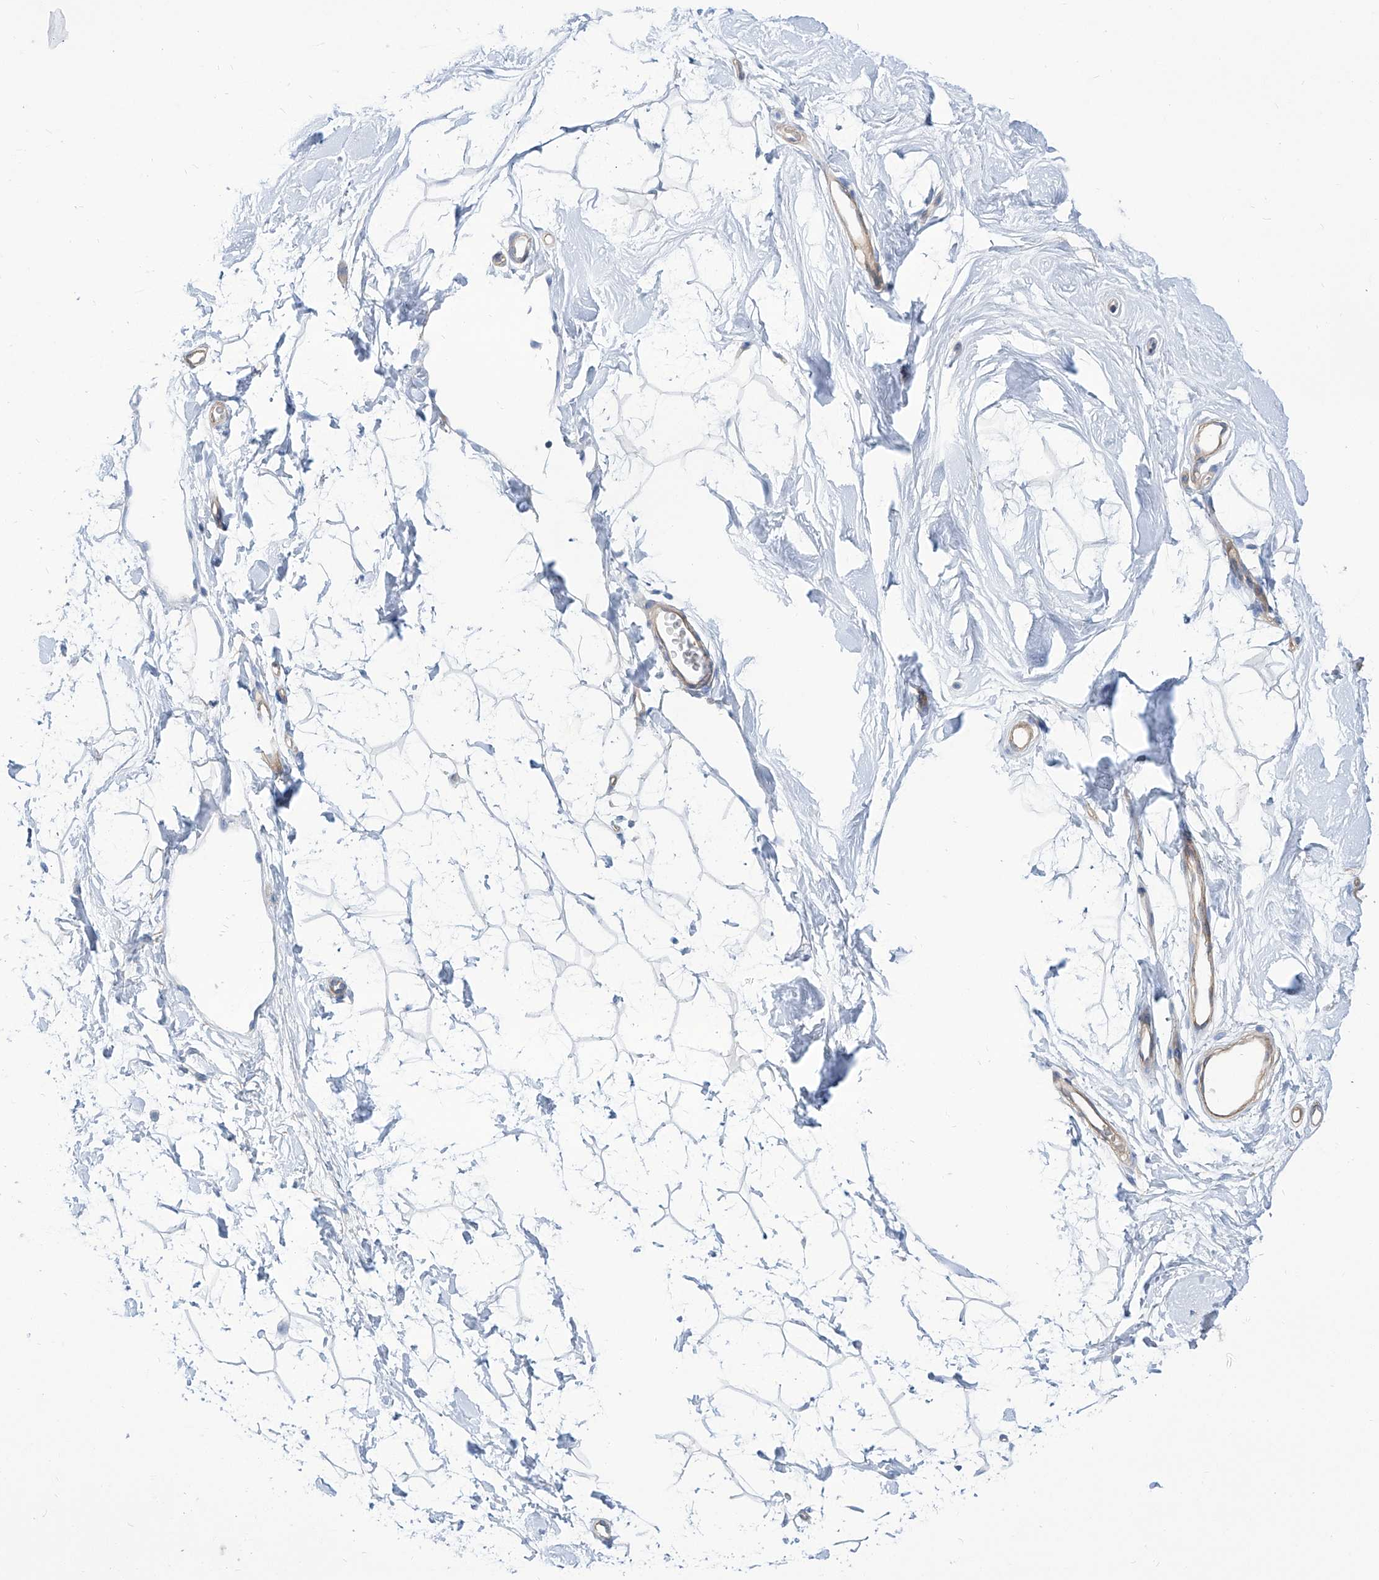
{"staining": {"intensity": "negative", "quantity": "none", "location": "none"}, "tissue": "breast", "cell_type": "Adipocytes", "image_type": "normal", "snomed": [{"axis": "morphology", "description": "Normal tissue, NOS"}, {"axis": "topography", "description": "Breast"}], "caption": "A micrograph of breast stained for a protein shows no brown staining in adipocytes.", "gene": "TMEM209", "patient": {"sex": "female", "age": 26}}